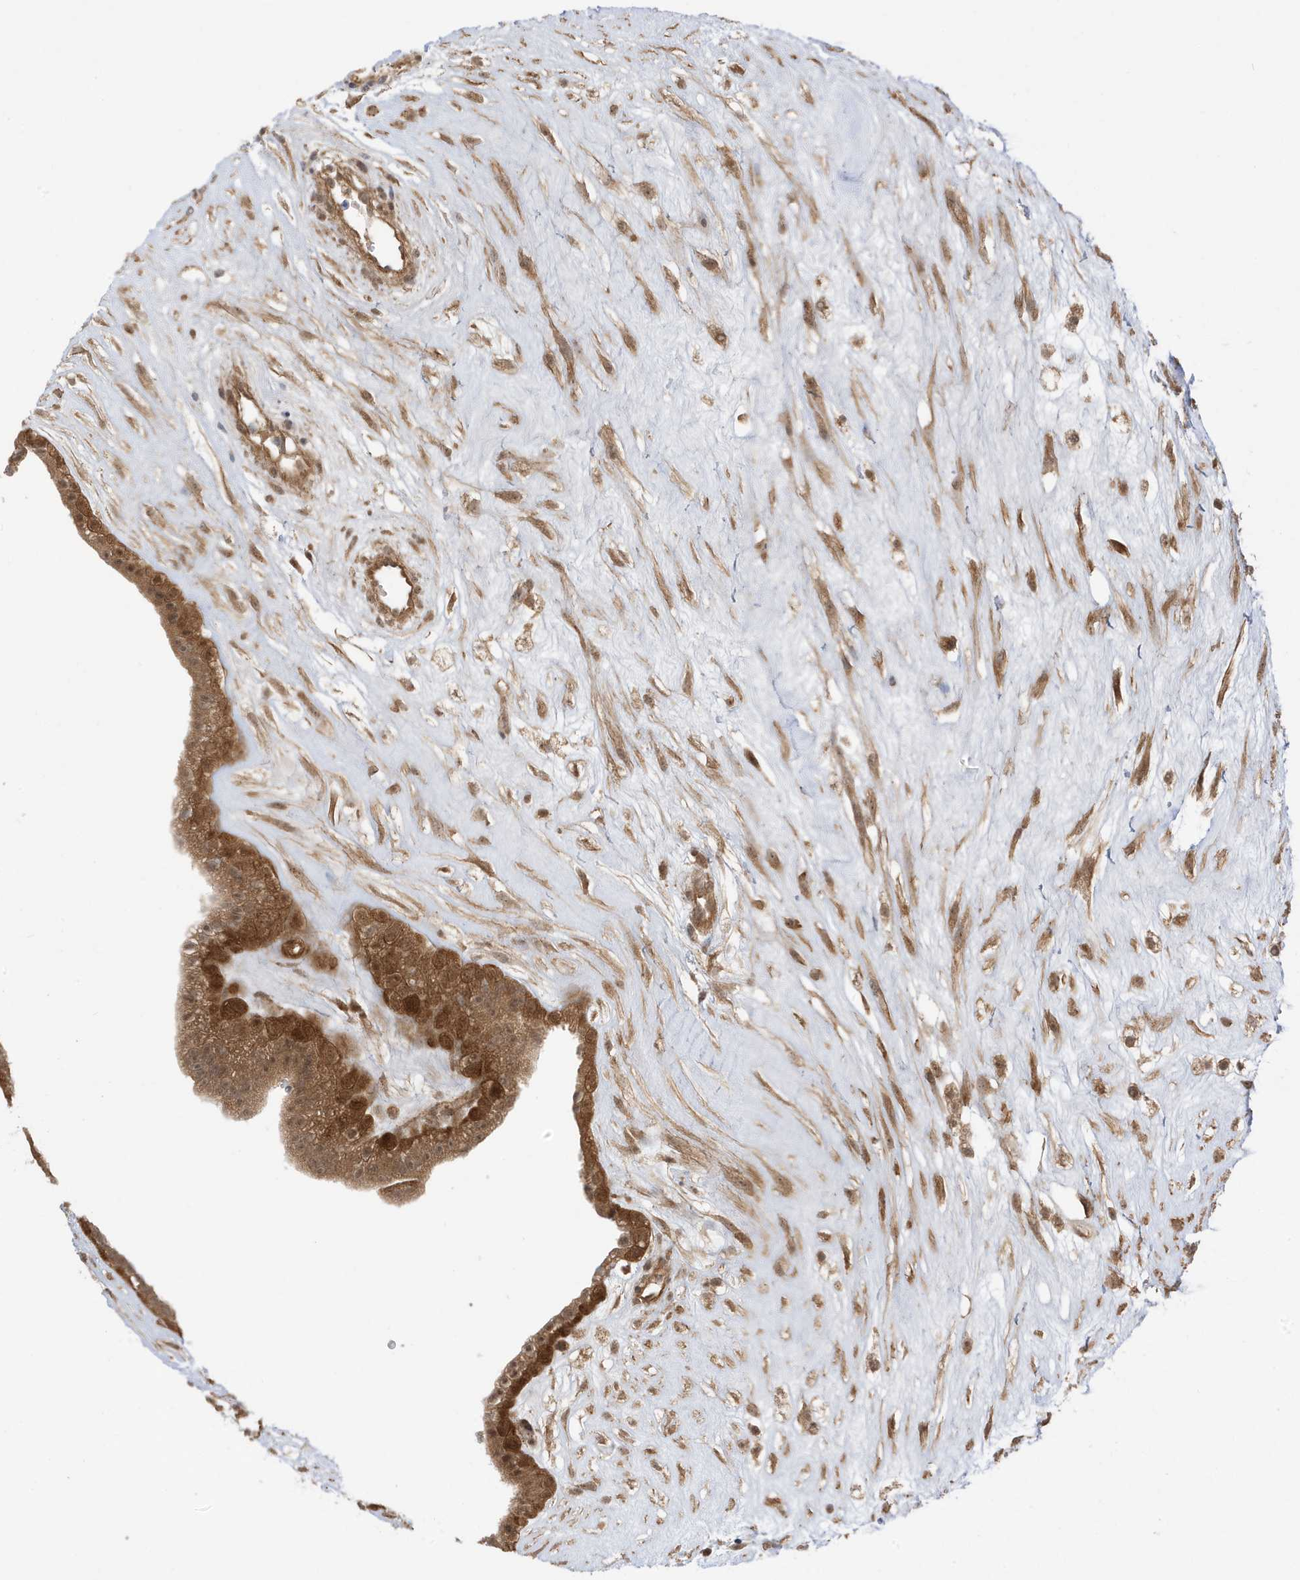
{"staining": {"intensity": "strong", "quantity": ">75%", "location": "cytoplasmic/membranous"}, "tissue": "placenta", "cell_type": "Decidual cells", "image_type": "normal", "snomed": [{"axis": "morphology", "description": "Normal tissue, NOS"}, {"axis": "topography", "description": "Placenta"}], "caption": "Human placenta stained with a brown dye reveals strong cytoplasmic/membranous positive staining in about >75% of decidual cells.", "gene": "DHX36", "patient": {"sex": "female", "age": 18}}